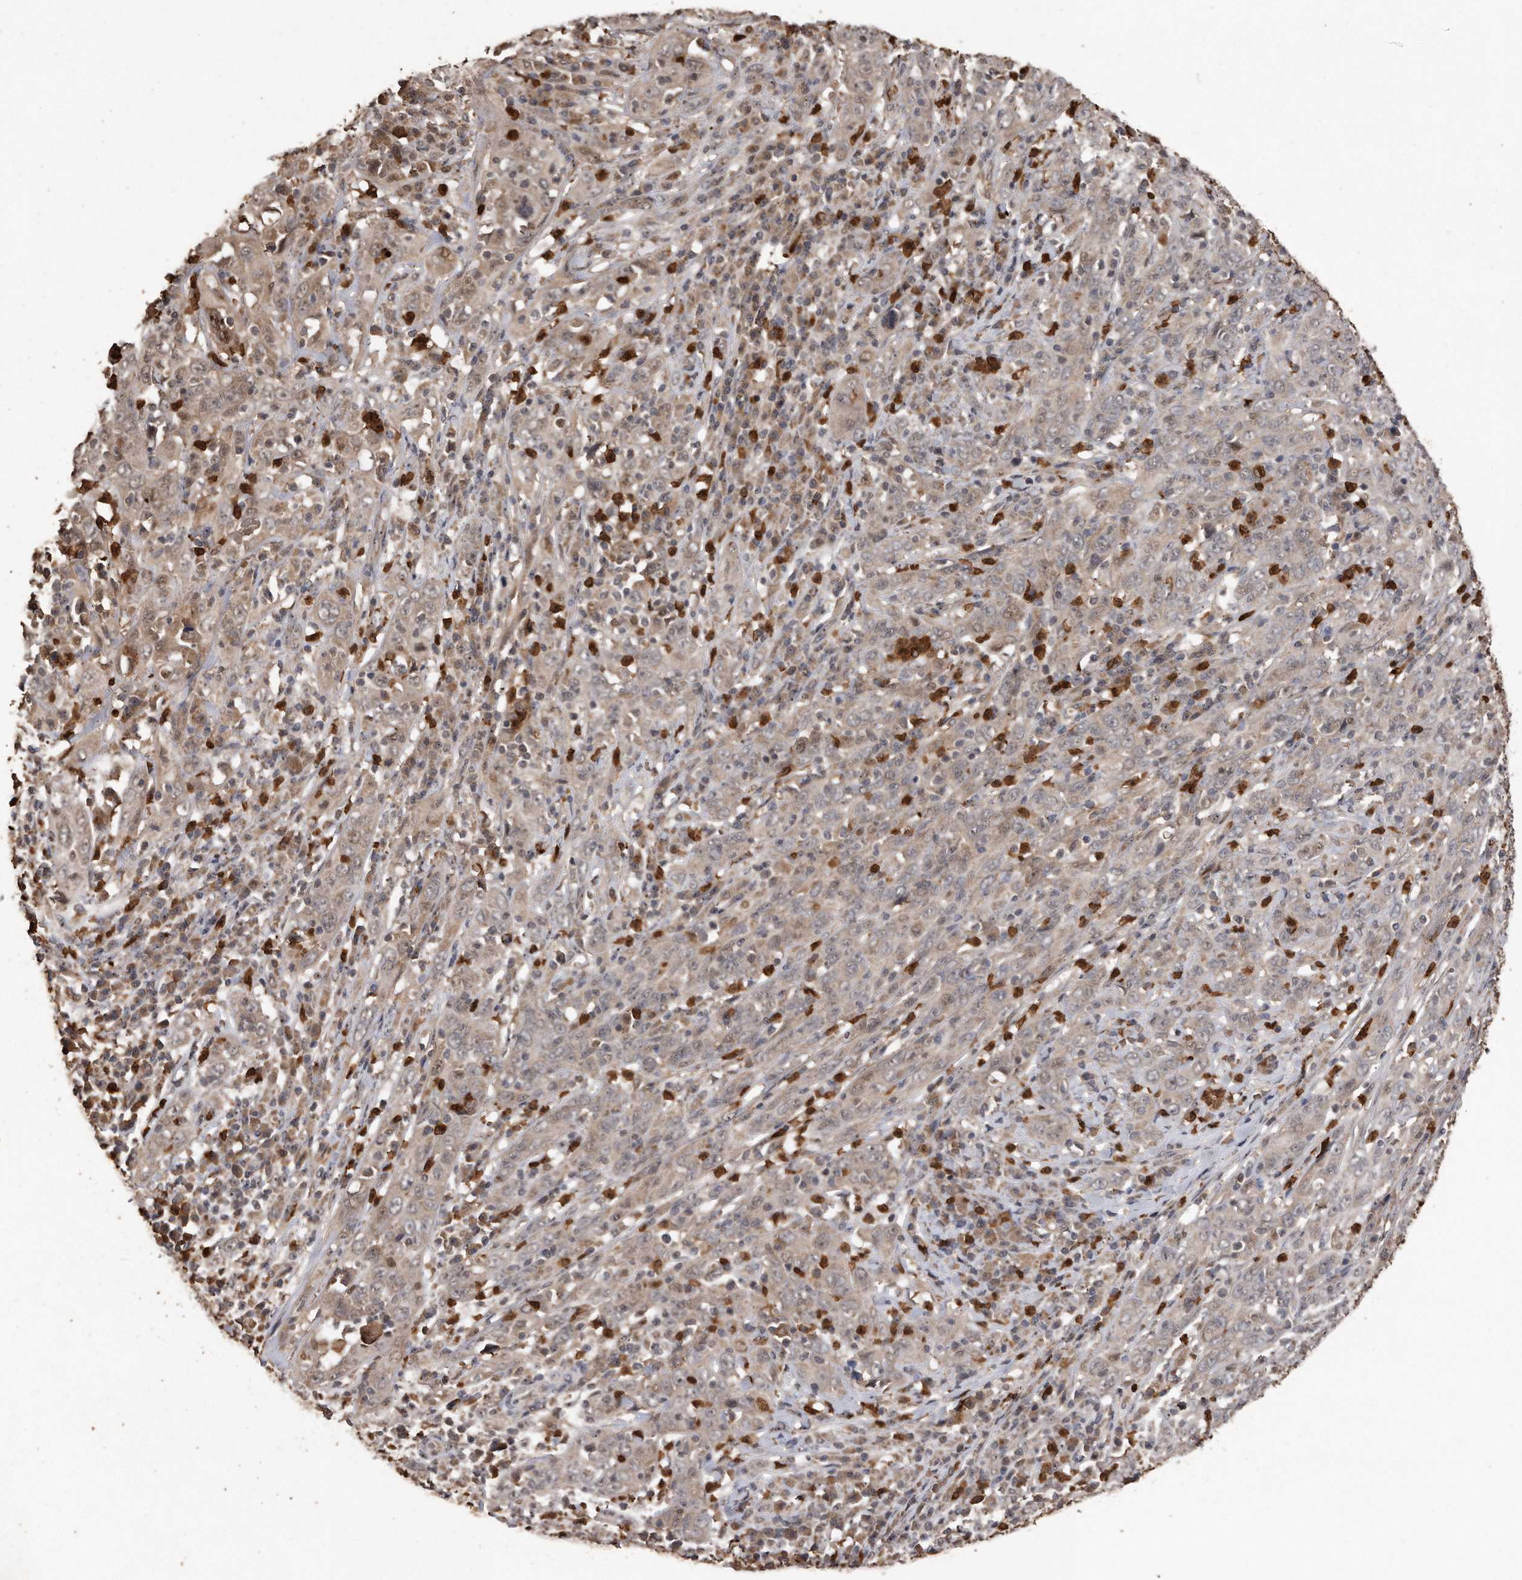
{"staining": {"intensity": "weak", "quantity": "25%-75%", "location": "cytoplasmic/membranous"}, "tissue": "cervical cancer", "cell_type": "Tumor cells", "image_type": "cancer", "snomed": [{"axis": "morphology", "description": "Squamous cell carcinoma, NOS"}, {"axis": "topography", "description": "Cervix"}], "caption": "Immunohistochemistry of squamous cell carcinoma (cervical) reveals low levels of weak cytoplasmic/membranous staining in approximately 25%-75% of tumor cells.", "gene": "PELO", "patient": {"sex": "female", "age": 46}}